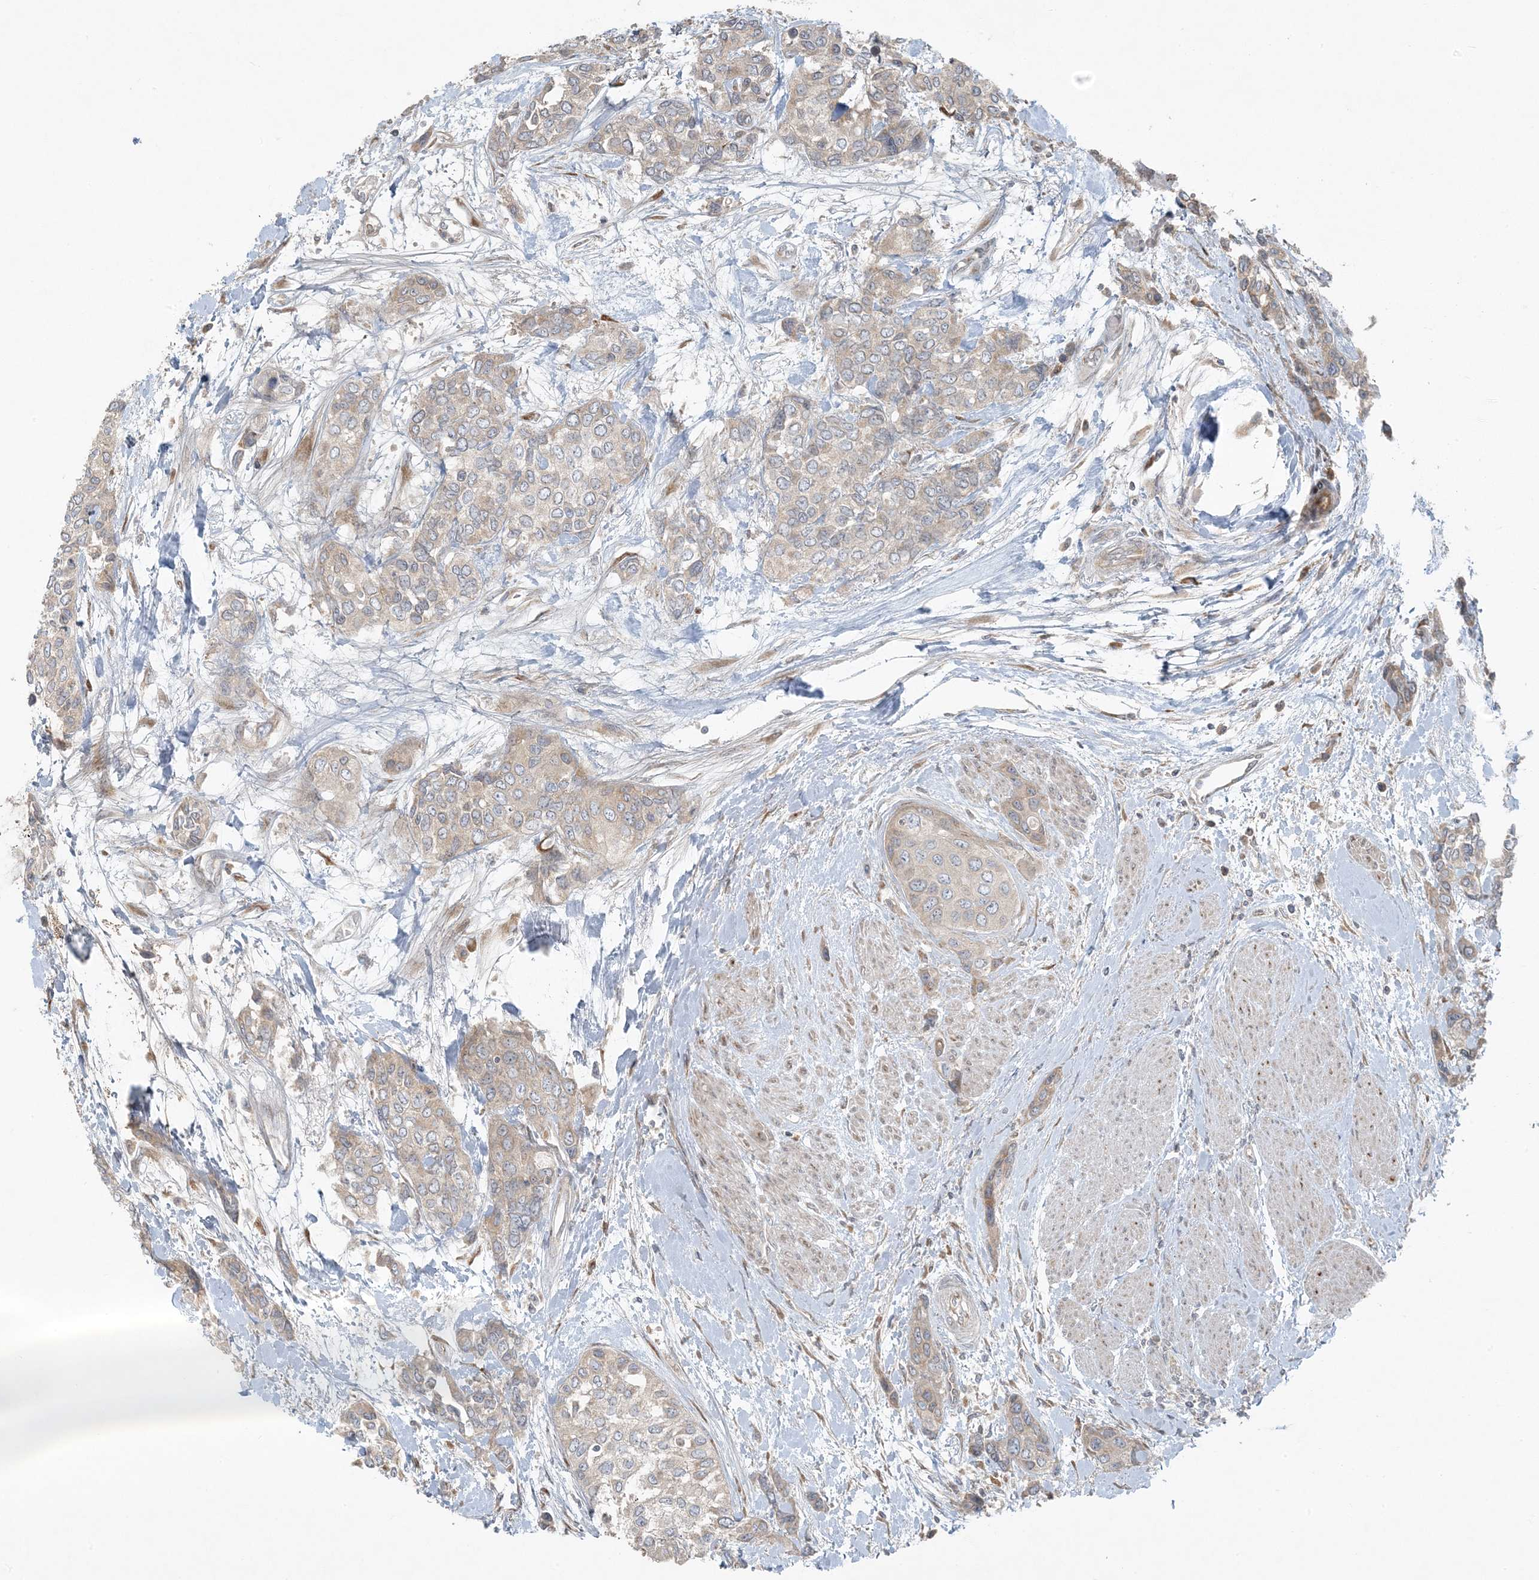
{"staining": {"intensity": "negative", "quantity": "none", "location": "none"}, "tissue": "urothelial cancer", "cell_type": "Tumor cells", "image_type": "cancer", "snomed": [{"axis": "morphology", "description": "Normal tissue, NOS"}, {"axis": "morphology", "description": "Urothelial carcinoma, High grade"}, {"axis": "topography", "description": "Vascular tissue"}, {"axis": "topography", "description": "Urinary bladder"}], "caption": "A histopathology image of human urothelial cancer is negative for staining in tumor cells.", "gene": "ZNF263", "patient": {"sex": "female", "age": 56}}